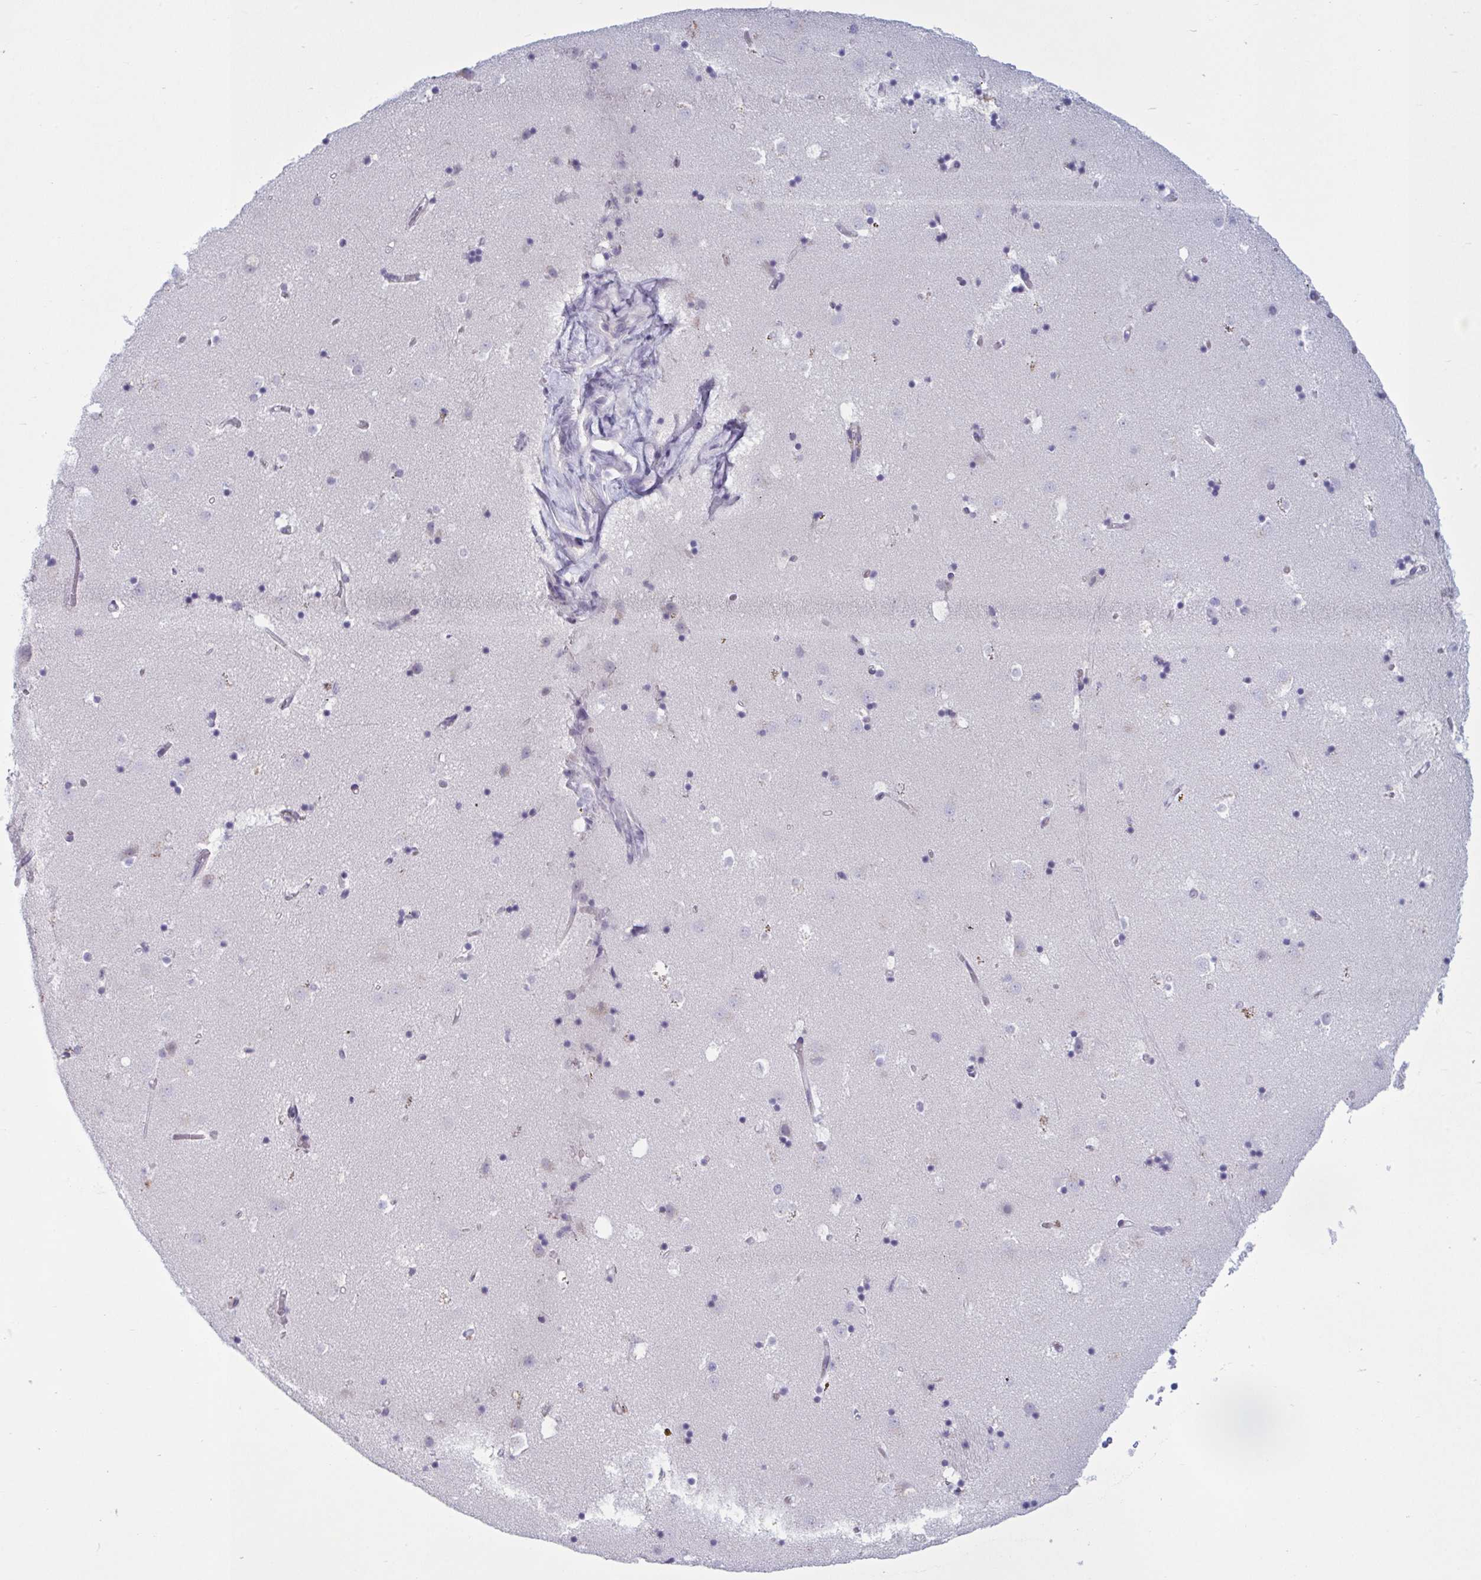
{"staining": {"intensity": "negative", "quantity": "none", "location": "none"}, "tissue": "caudate", "cell_type": "Glial cells", "image_type": "normal", "snomed": [{"axis": "morphology", "description": "Normal tissue, NOS"}, {"axis": "topography", "description": "Lateral ventricle wall"}], "caption": "The immunohistochemistry (IHC) micrograph has no significant staining in glial cells of caudate.", "gene": "OR1L3", "patient": {"sex": "male", "age": 58}}